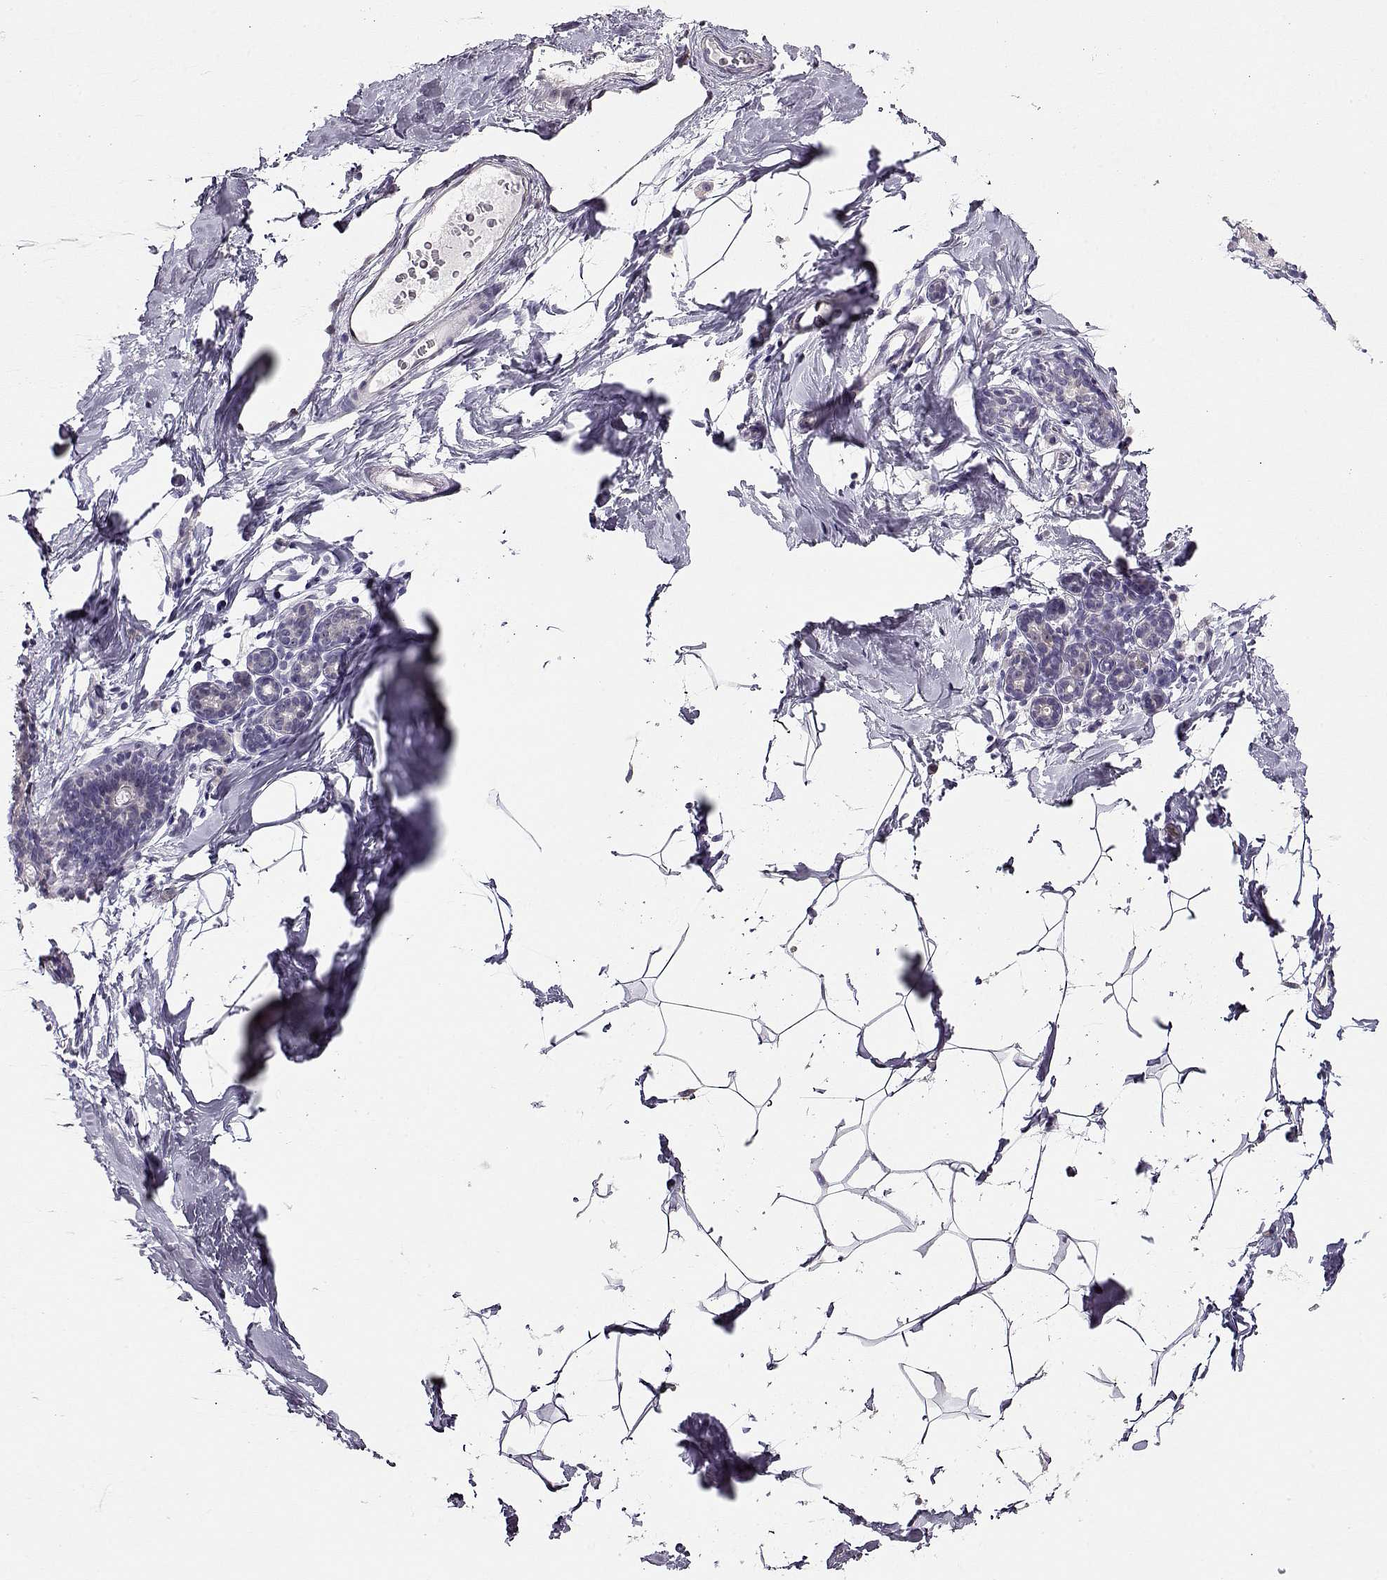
{"staining": {"intensity": "negative", "quantity": "none", "location": "none"}, "tissue": "breast", "cell_type": "Adipocytes", "image_type": "normal", "snomed": [{"axis": "morphology", "description": "Normal tissue, NOS"}, {"axis": "topography", "description": "Breast"}], "caption": "This is an immunohistochemistry photomicrograph of normal breast. There is no staining in adipocytes.", "gene": "CCR8", "patient": {"sex": "female", "age": 32}}